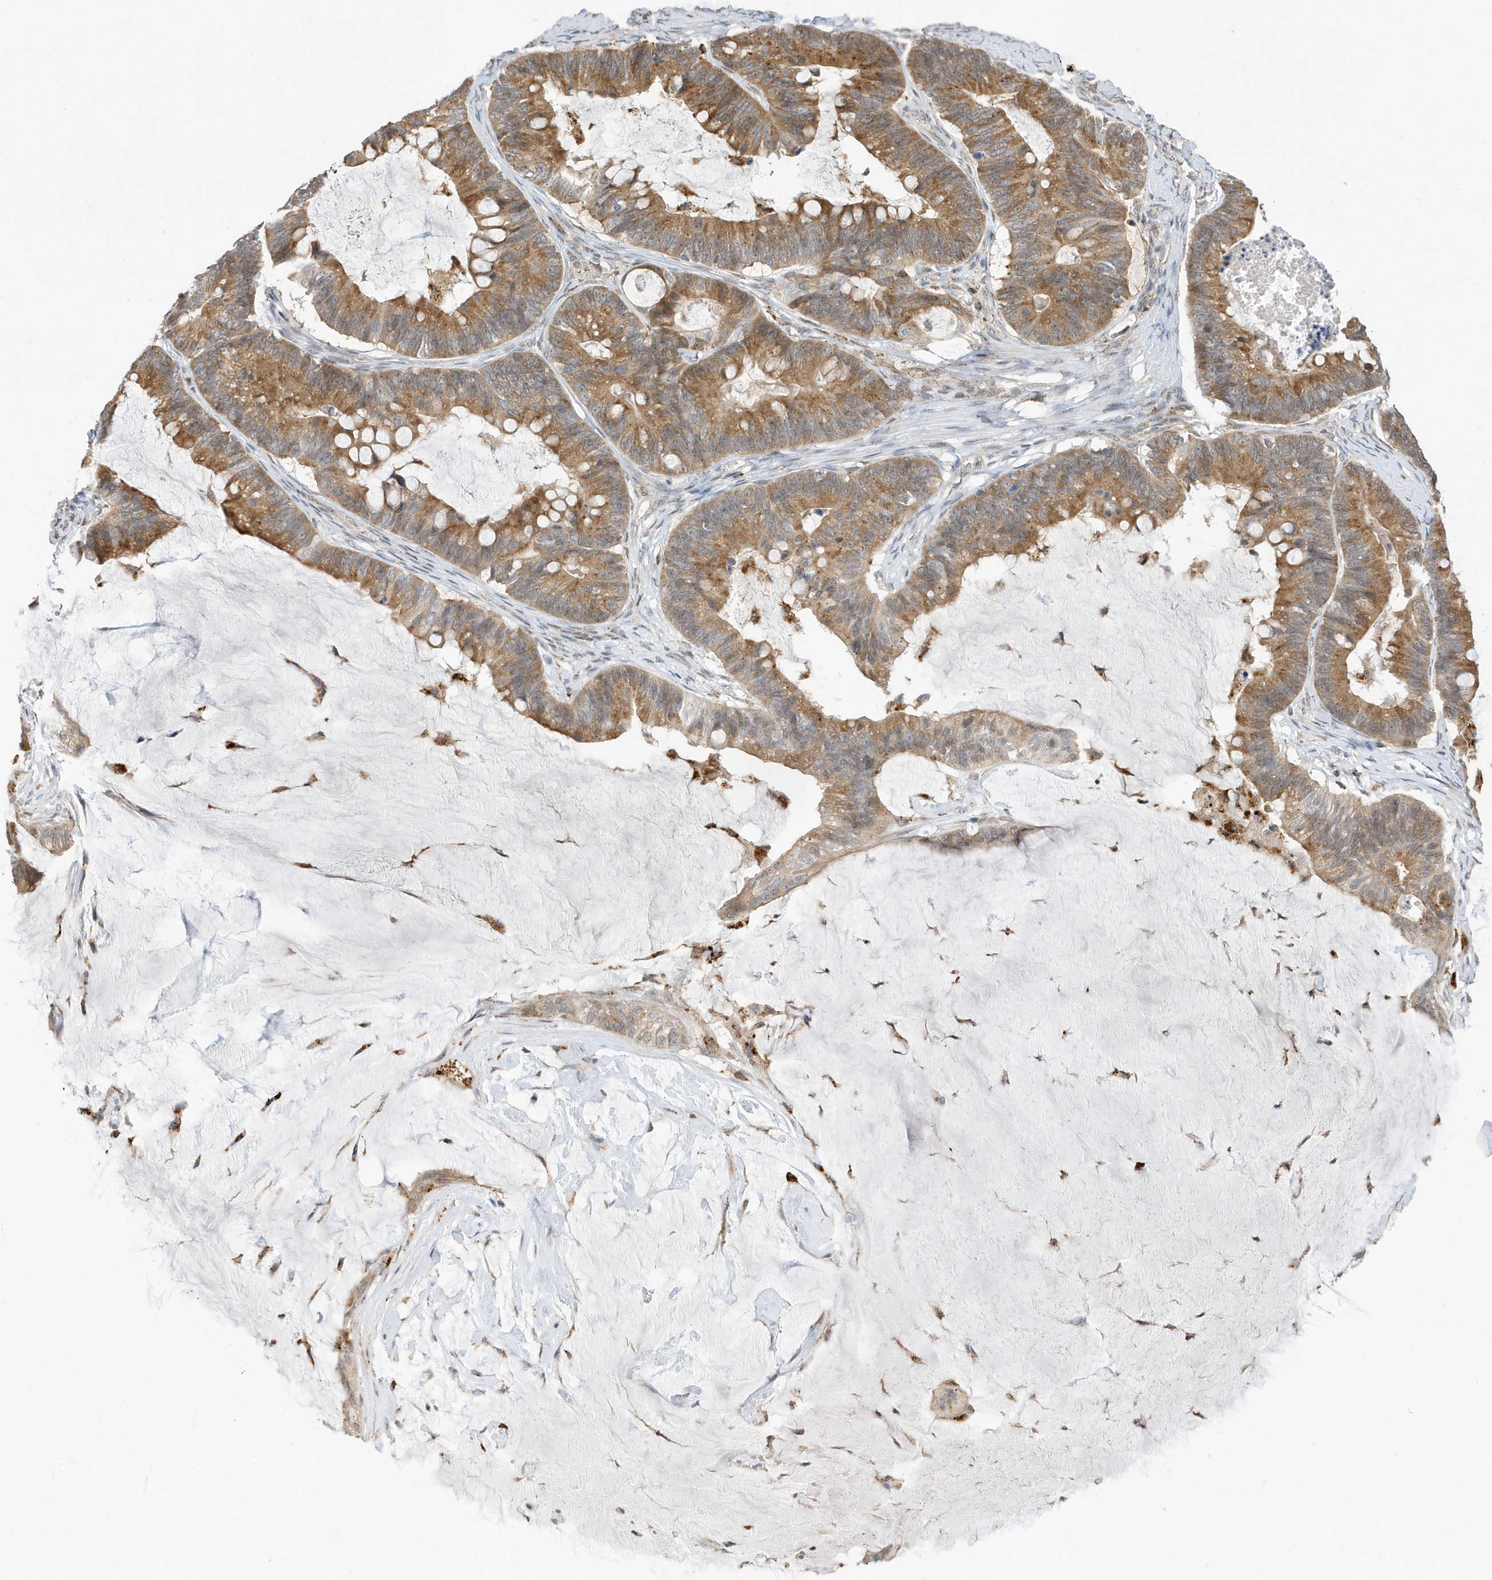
{"staining": {"intensity": "moderate", "quantity": ">75%", "location": "cytoplasmic/membranous"}, "tissue": "ovarian cancer", "cell_type": "Tumor cells", "image_type": "cancer", "snomed": [{"axis": "morphology", "description": "Cystadenocarcinoma, mucinous, NOS"}, {"axis": "topography", "description": "Ovary"}], "caption": "Brown immunohistochemical staining in human ovarian cancer demonstrates moderate cytoplasmic/membranous positivity in approximately >75% of tumor cells.", "gene": "ZNF507", "patient": {"sex": "female", "age": 61}}